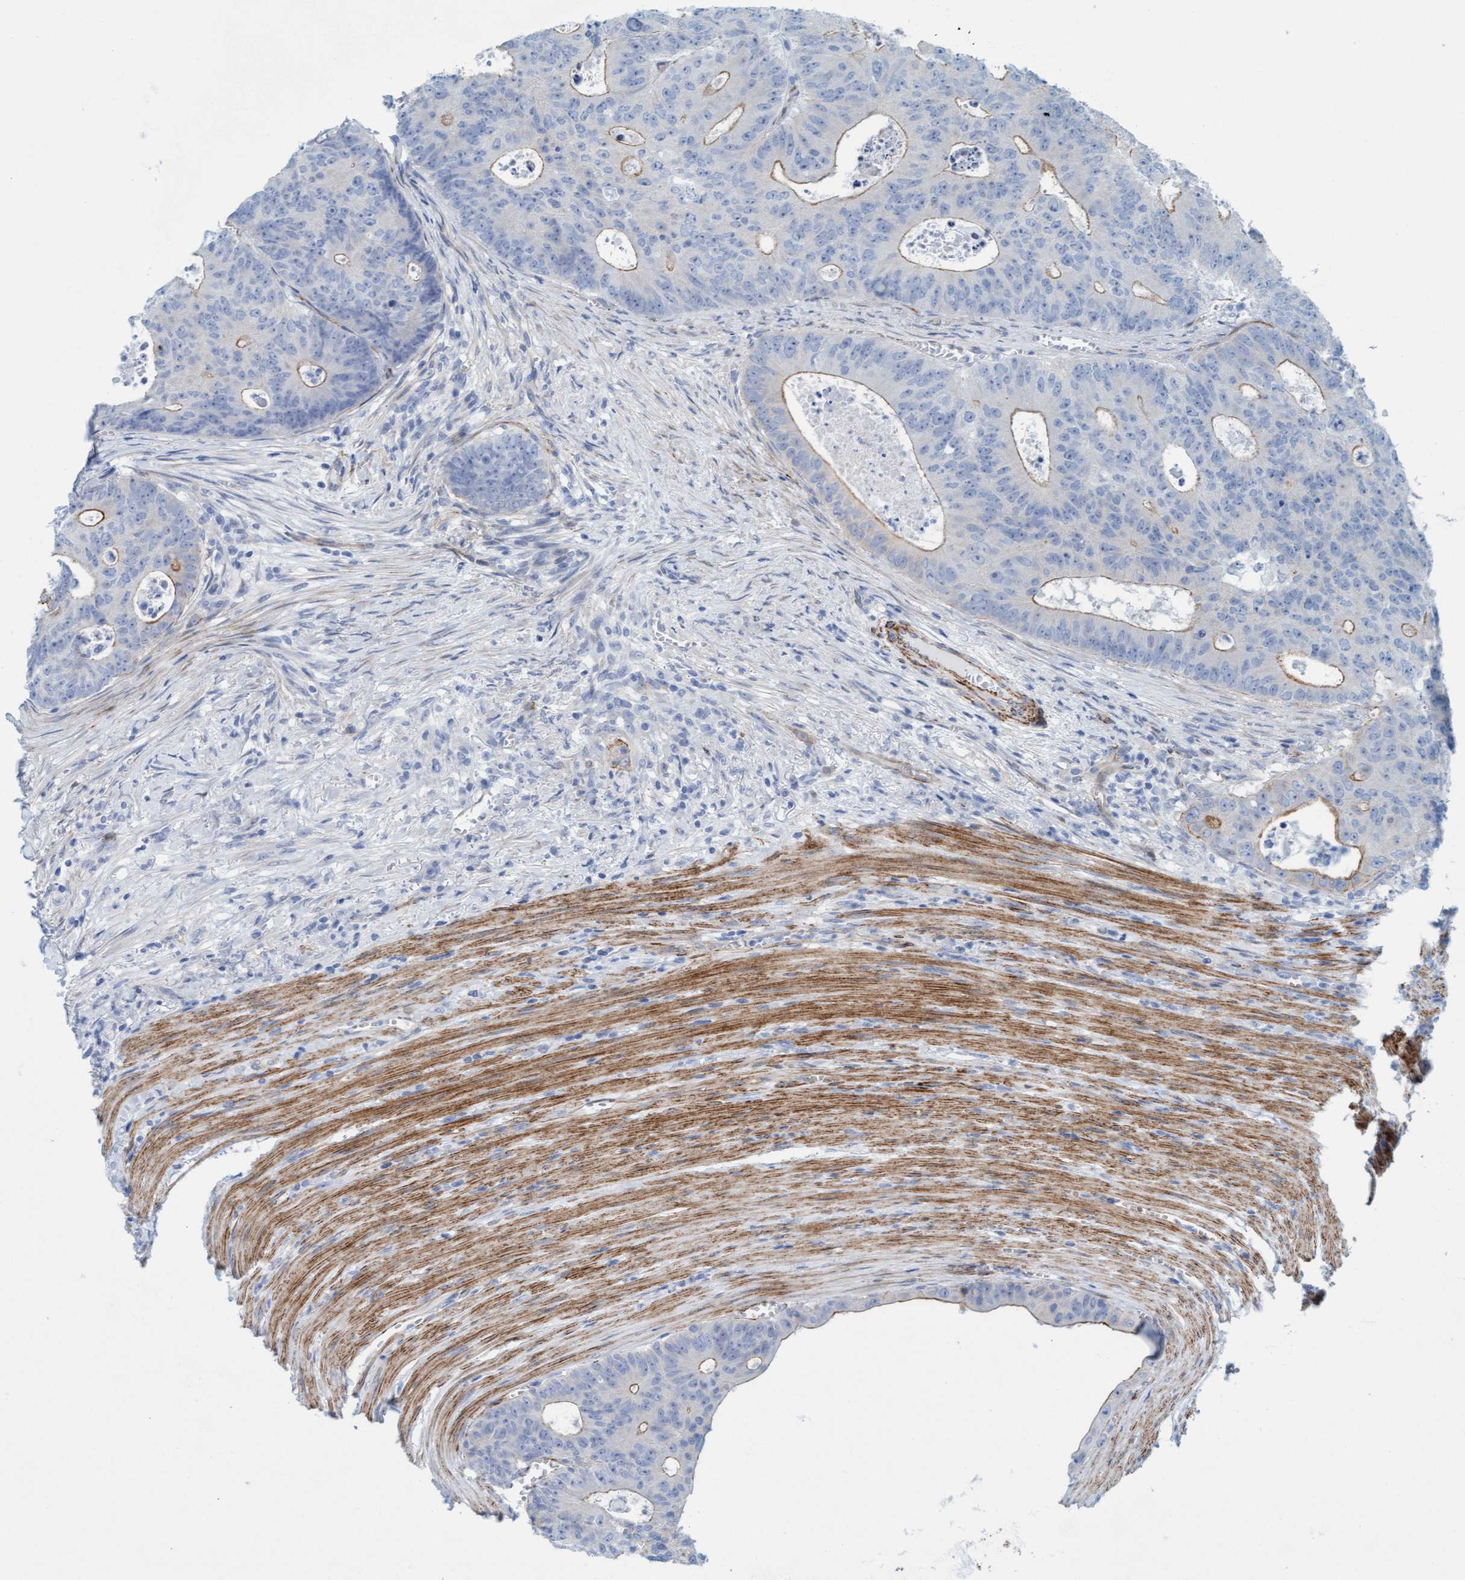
{"staining": {"intensity": "weak", "quantity": "<25%", "location": "cytoplasmic/membranous"}, "tissue": "colorectal cancer", "cell_type": "Tumor cells", "image_type": "cancer", "snomed": [{"axis": "morphology", "description": "Adenocarcinoma, NOS"}, {"axis": "topography", "description": "Colon"}], "caption": "Immunohistochemistry histopathology image of adenocarcinoma (colorectal) stained for a protein (brown), which demonstrates no positivity in tumor cells. (DAB IHC, high magnification).", "gene": "MTFR1", "patient": {"sex": "male", "age": 87}}